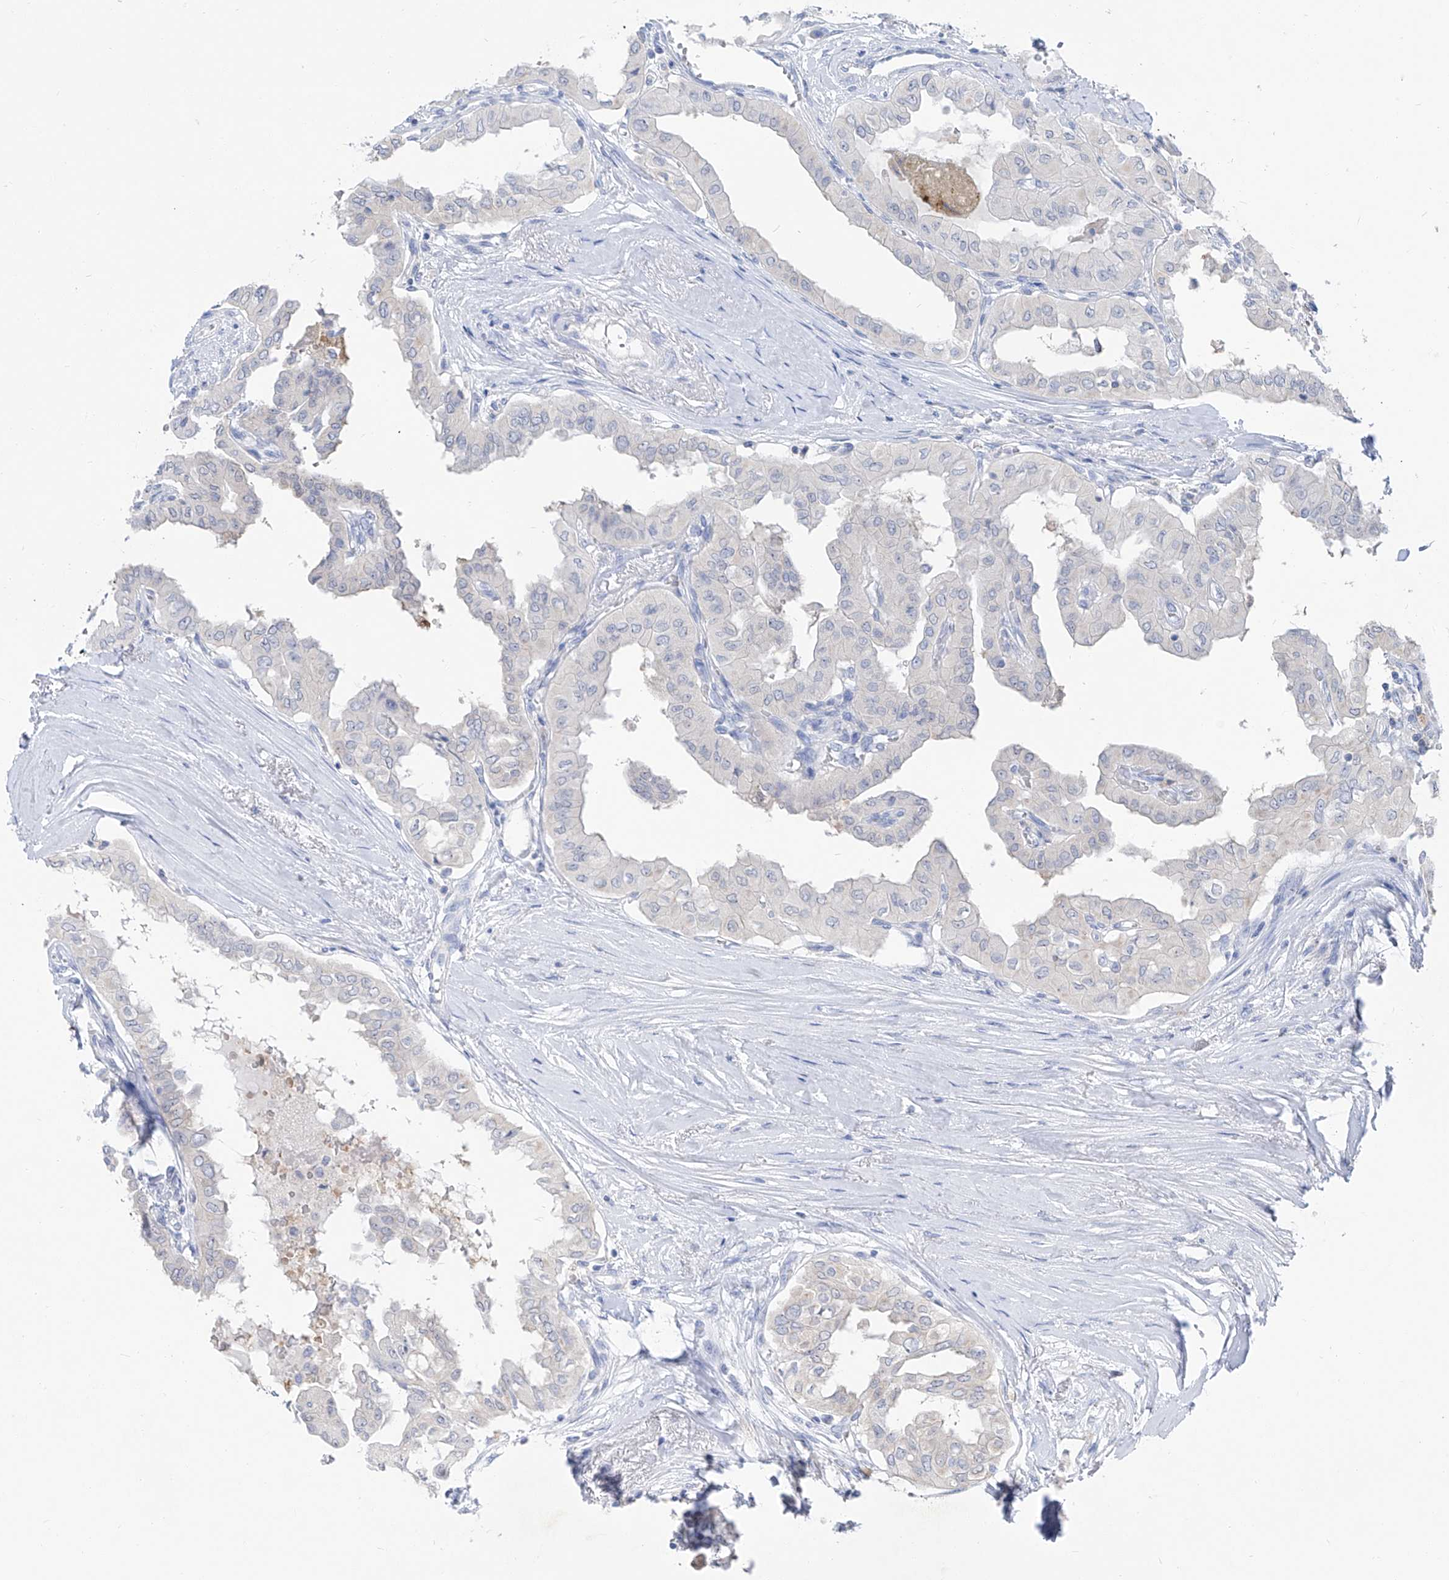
{"staining": {"intensity": "negative", "quantity": "none", "location": "none"}, "tissue": "thyroid cancer", "cell_type": "Tumor cells", "image_type": "cancer", "snomed": [{"axis": "morphology", "description": "Papillary adenocarcinoma, NOS"}, {"axis": "topography", "description": "Thyroid gland"}], "caption": "Human thyroid papillary adenocarcinoma stained for a protein using IHC demonstrates no positivity in tumor cells.", "gene": "UFL1", "patient": {"sex": "female", "age": 59}}